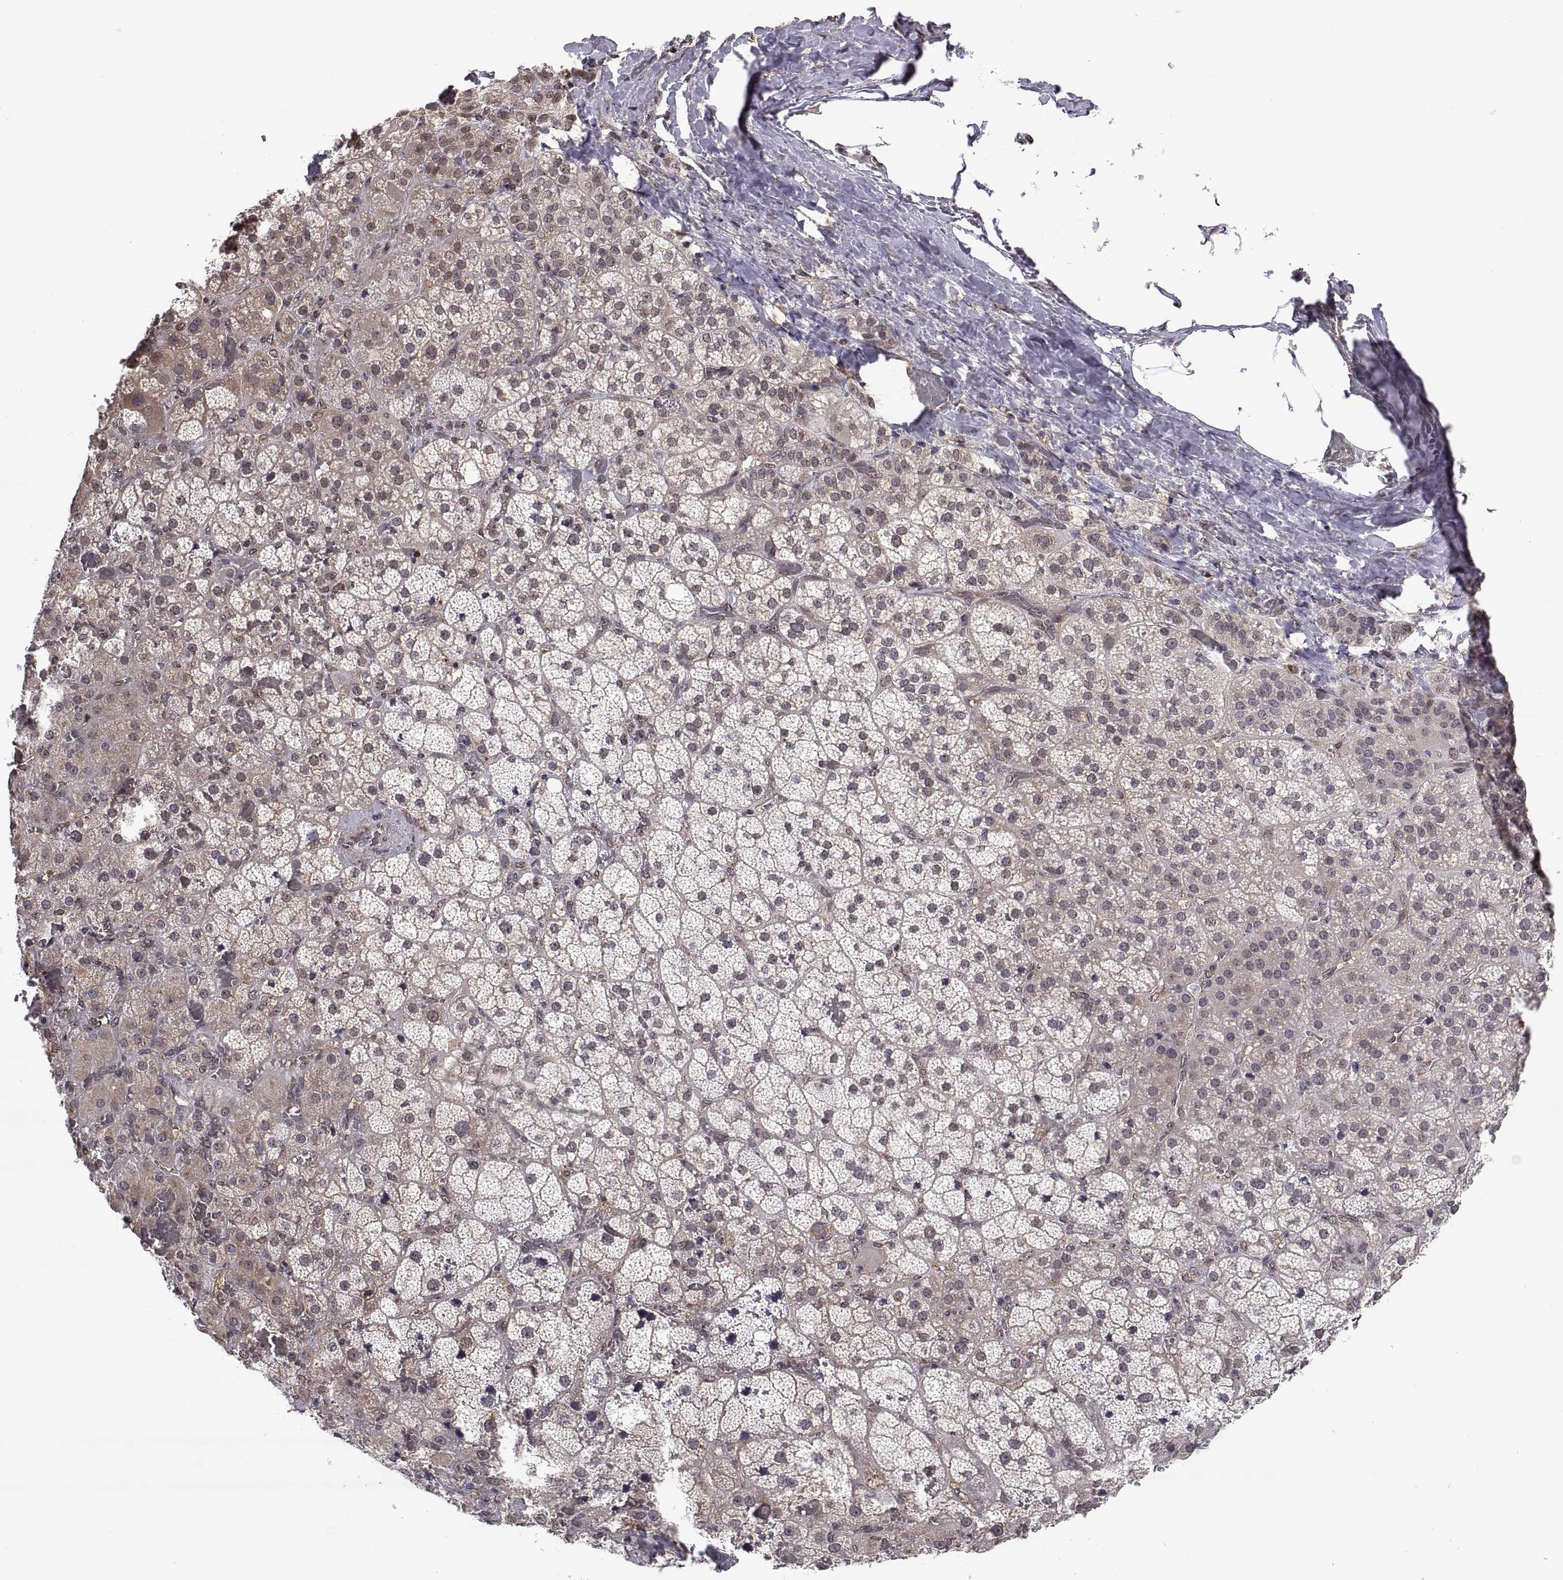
{"staining": {"intensity": "weak", "quantity": "25%-75%", "location": "cytoplasmic/membranous,nuclear"}, "tissue": "adrenal gland", "cell_type": "Glandular cells", "image_type": "normal", "snomed": [{"axis": "morphology", "description": "Normal tissue, NOS"}, {"axis": "topography", "description": "Adrenal gland"}], "caption": "Immunohistochemical staining of unremarkable human adrenal gland exhibits 25%-75% levels of weak cytoplasmic/membranous,nuclear protein expression in approximately 25%-75% of glandular cells.", "gene": "ARRB1", "patient": {"sex": "male", "age": 57}}